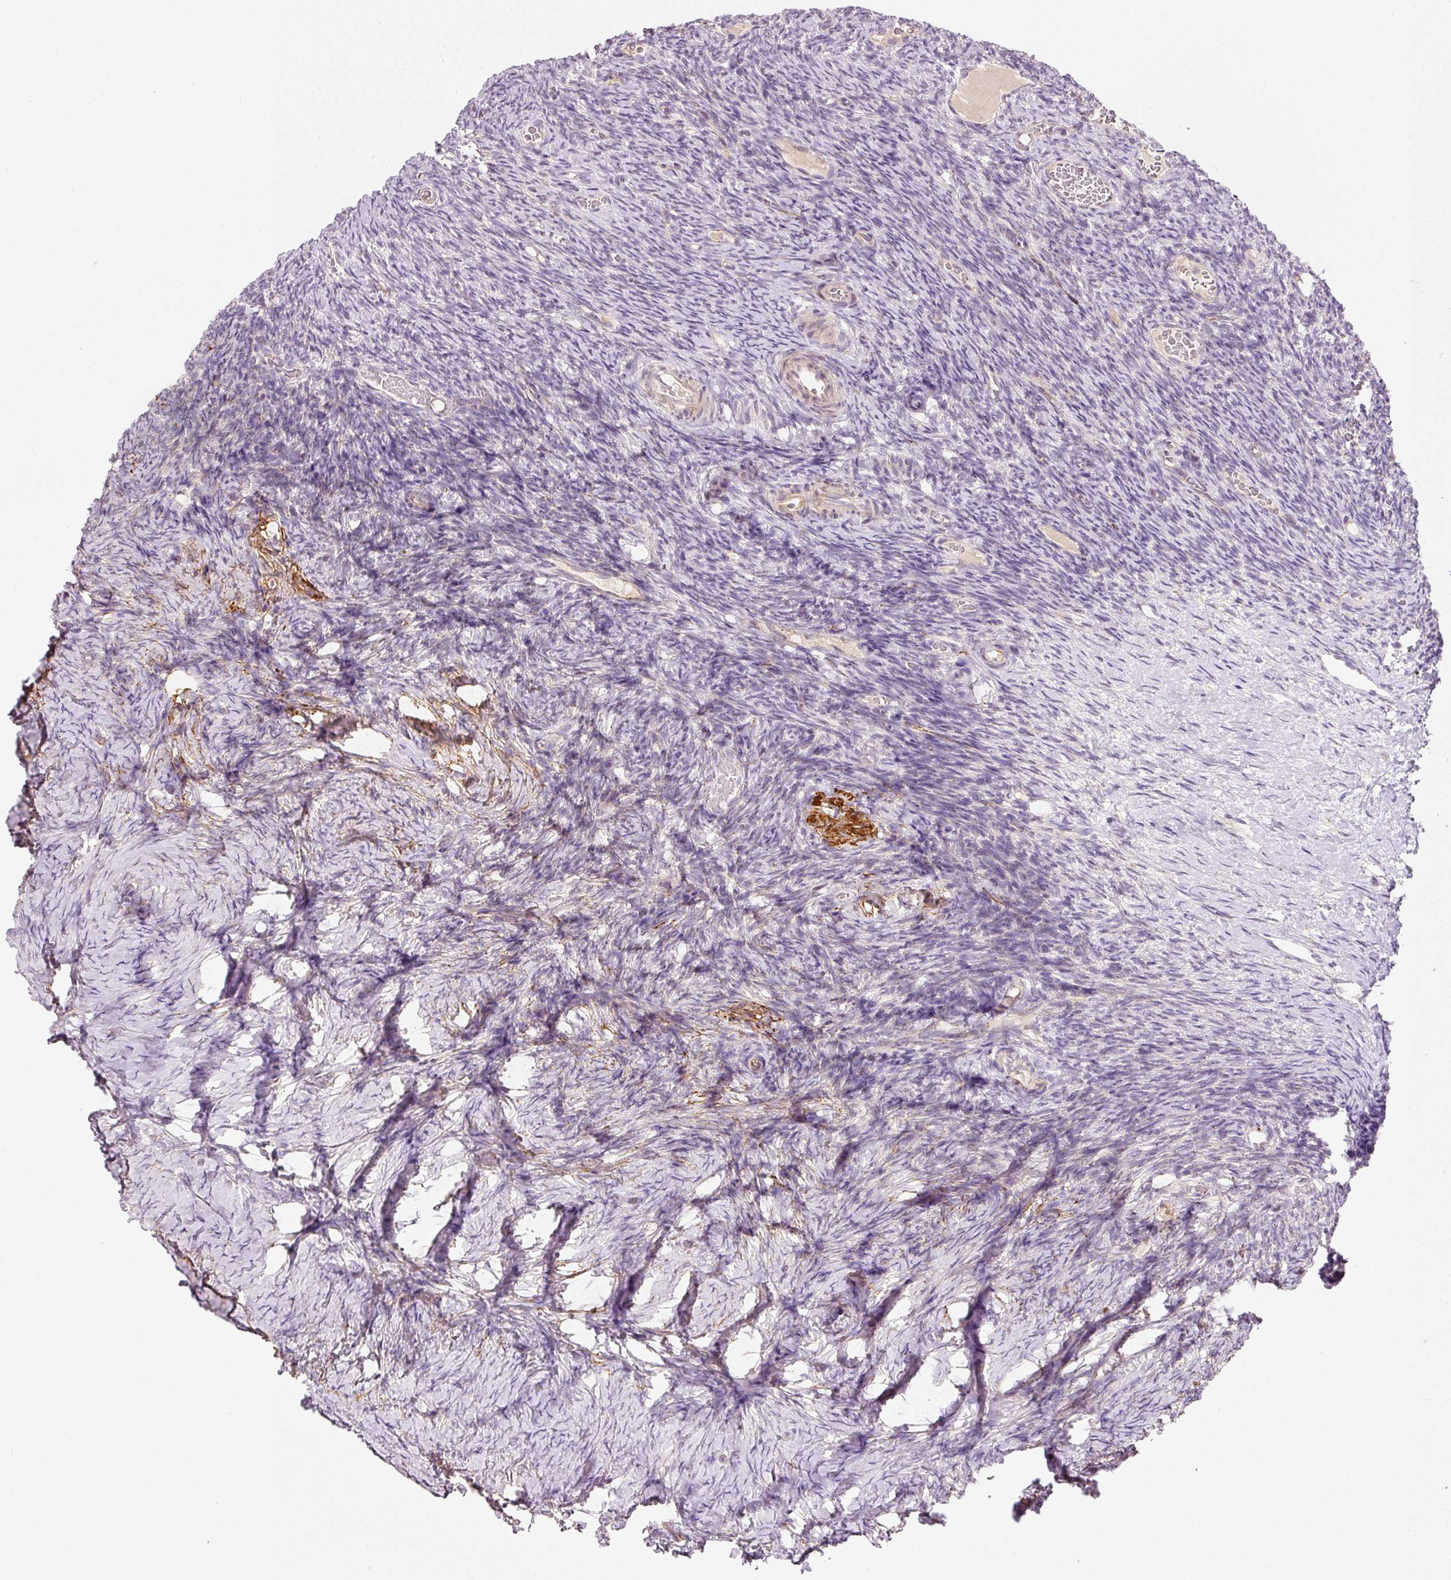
{"staining": {"intensity": "weak", "quantity": ">75%", "location": "cytoplasmic/membranous"}, "tissue": "ovary", "cell_type": "Follicle cells", "image_type": "normal", "snomed": [{"axis": "morphology", "description": "Normal tissue, NOS"}, {"axis": "topography", "description": "Ovary"}], "caption": "A brown stain highlights weak cytoplasmic/membranous expression of a protein in follicle cells of unremarkable human ovary. (Brightfield microscopy of DAB IHC at high magnification).", "gene": "RNF167", "patient": {"sex": "female", "age": 39}}